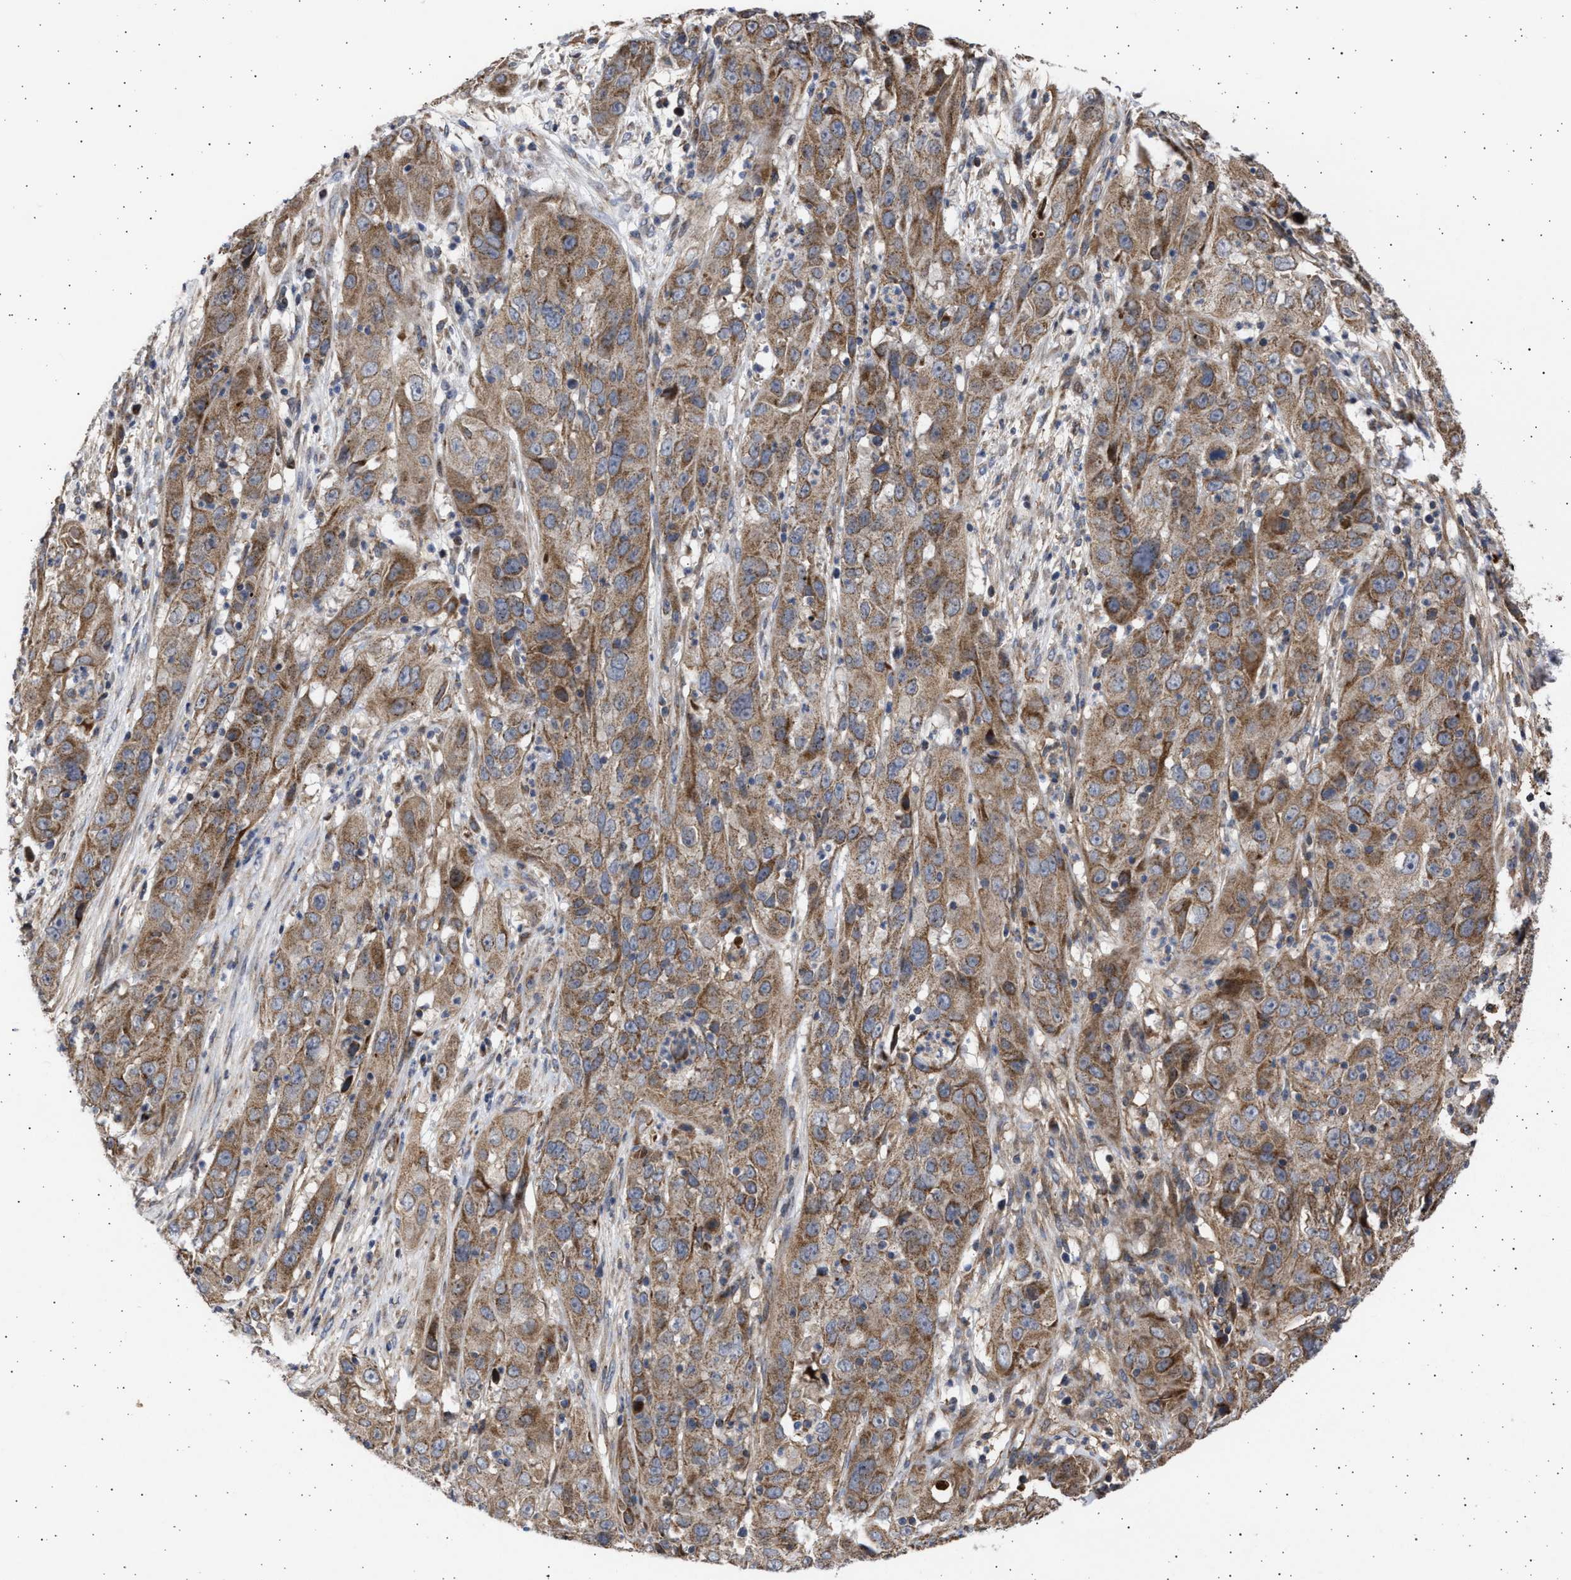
{"staining": {"intensity": "strong", "quantity": ">75%", "location": "cytoplasmic/membranous"}, "tissue": "cervical cancer", "cell_type": "Tumor cells", "image_type": "cancer", "snomed": [{"axis": "morphology", "description": "Squamous cell carcinoma, NOS"}, {"axis": "topography", "description": "Cervix"}], "caption": "The photomicrograph displays staining of cervical cancer (squamous cell carcinoma), revealing strong cytoplasmic/membranous protein positivity (brown color) within tumor cells.", "gene": "TTC19", "patient": {"sex": "female", "age": 32}}